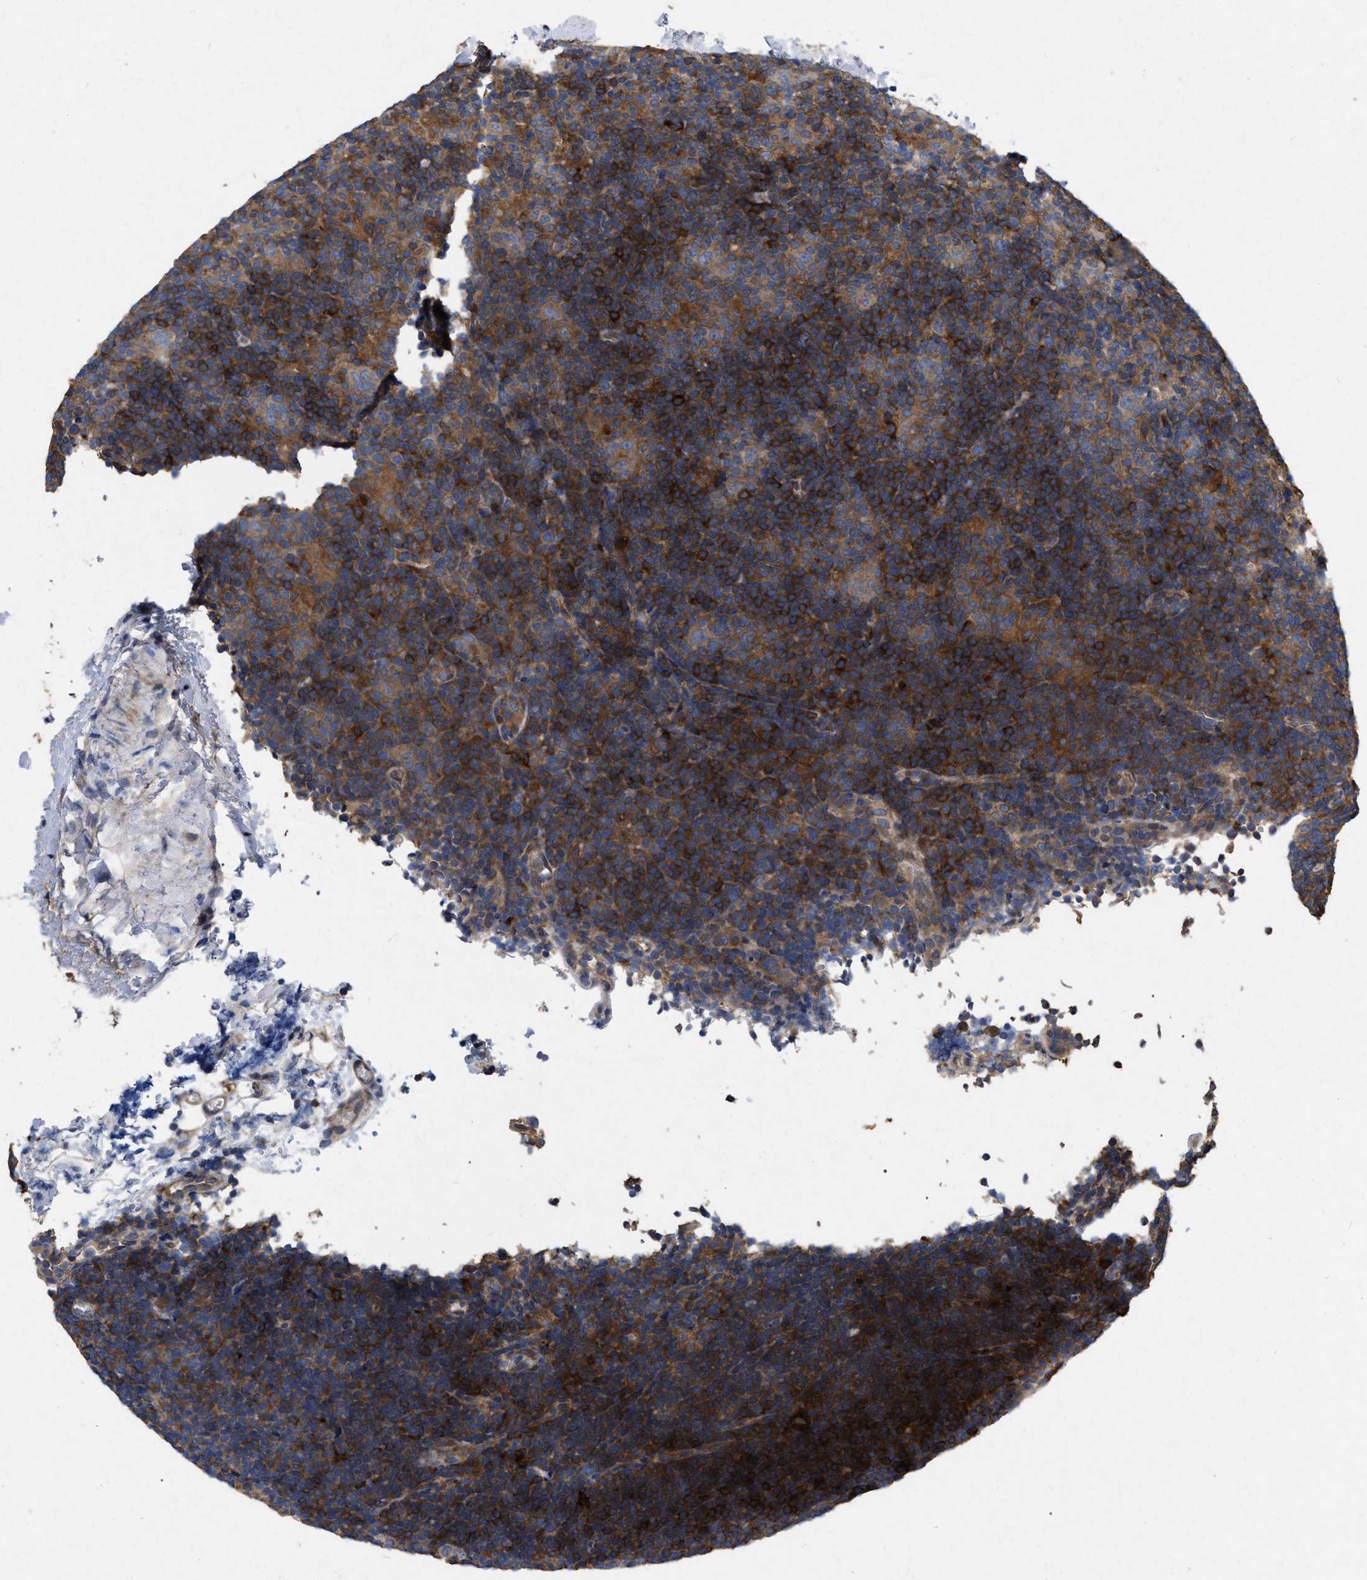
{"staining": {"intensity": "moderate", "quantity": ">75%", "location": "cytoplasmic/membranous"}, "tissue": "lymphoma", "cell_type": "Tumor cells", "image_type": "cancer", "snomed": [{"axis": "morphology", "description": "Hodgkin's disease, NOS"}, {"axis": "topography", "description": "Lymph node"}], "caption": "Hodgkin's disease stained for a protein exhibits moderate cytoplasmic/membranous positivity in tumor cells.", "gene": "CDKN2C", "patient": {"sex": "female", "age": 57}}